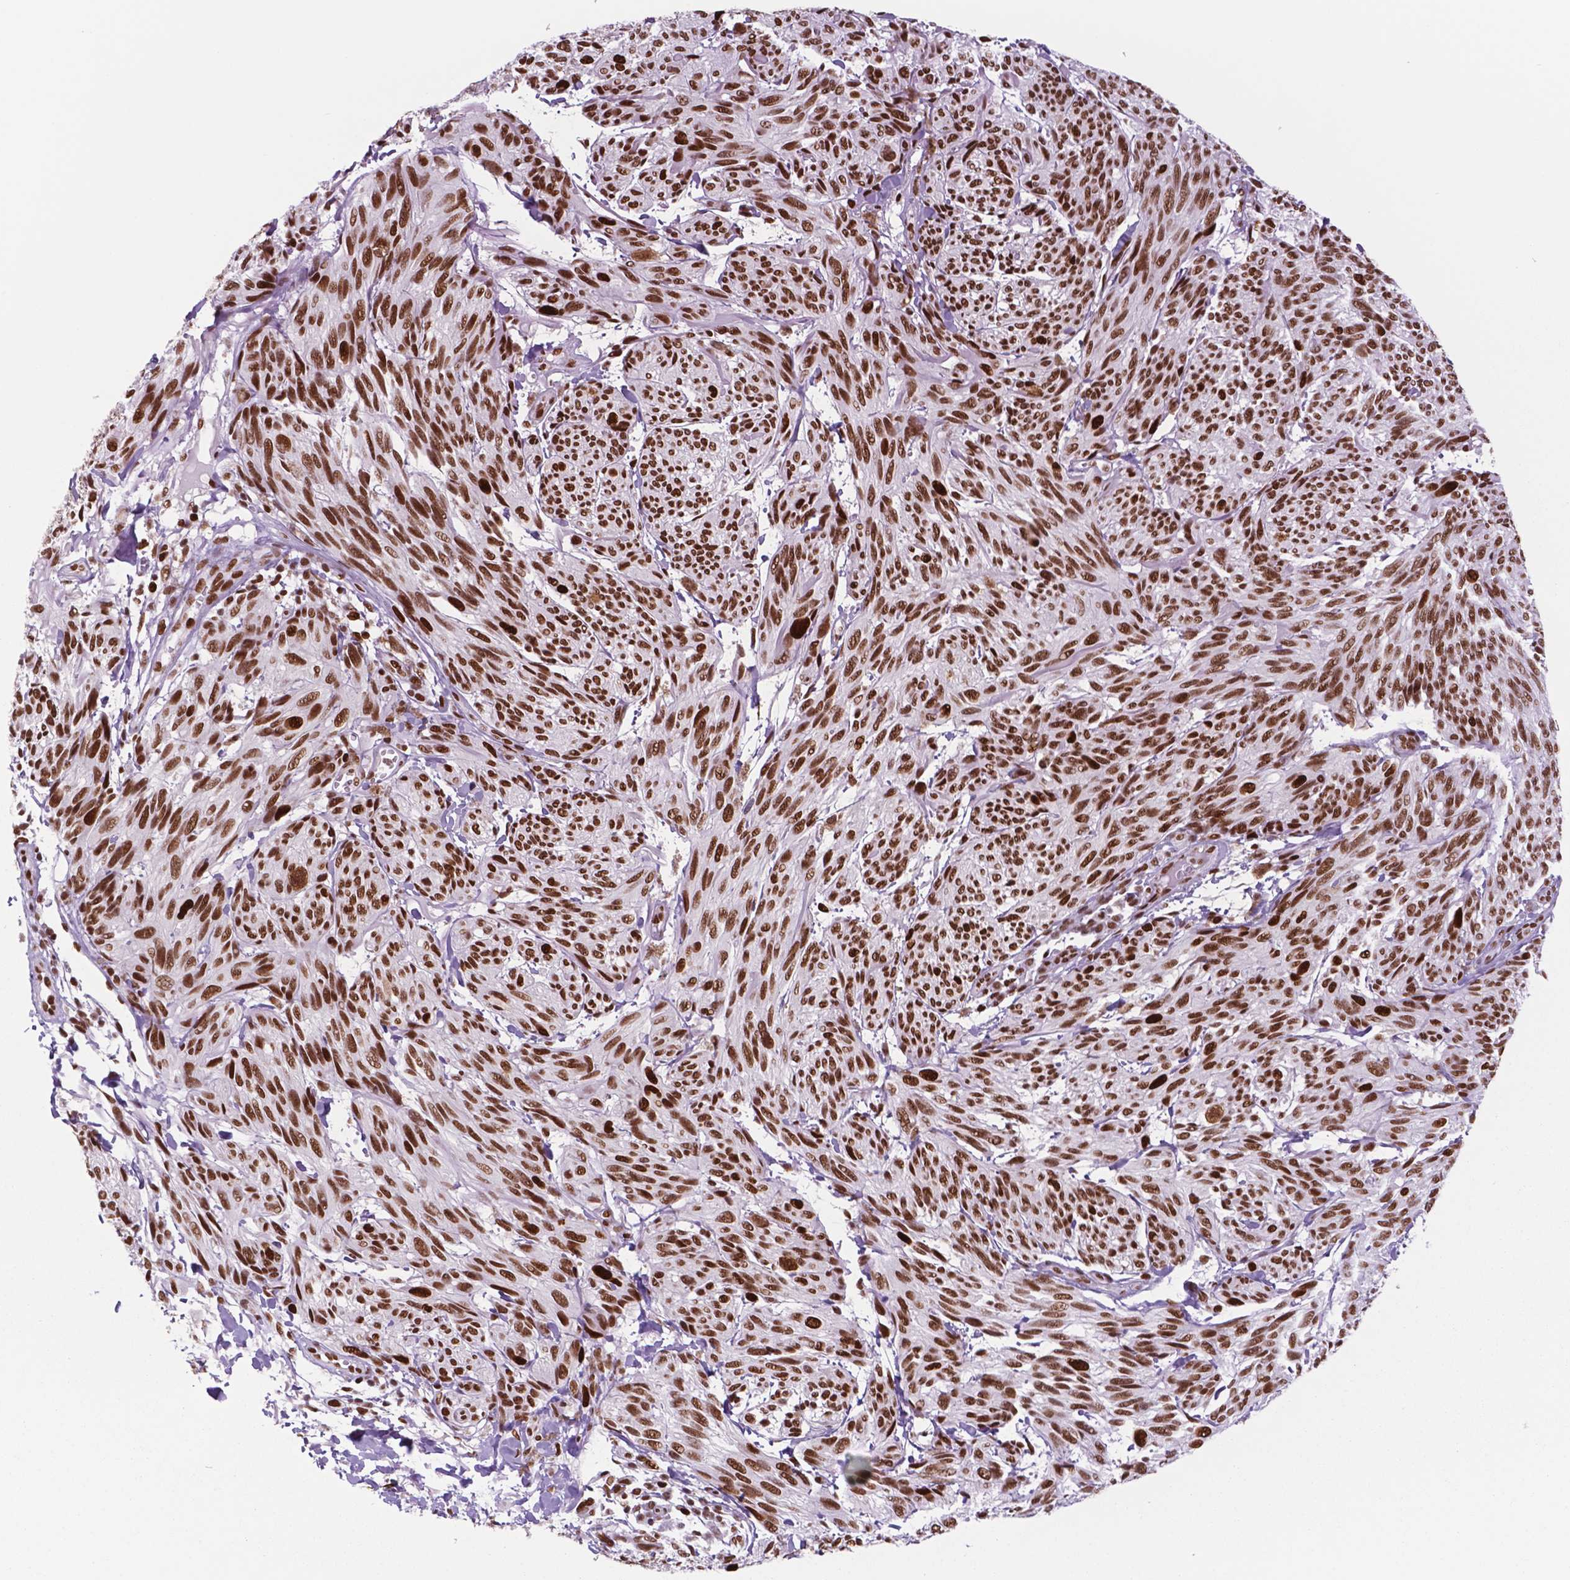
{"staining": {"intensity": "strong", "quantity": ">75%", "location": "nuclear"}, "tissue": "melanoma", "cell_type": "Tumor cells", "image_type": "cancer", "snomed": [{"axis": "morphology", "description": "Malignant melanoma, NOS"}, {"axis": "topography", "description": "Skin"}], "caption": "Immunohistochemical staining of malignant melanoma reveals strong nuclear protein positivity in approximately >75% of tumor cells.", "gene": "MSH6", "patient": {"sex": "male", "age": 79}}